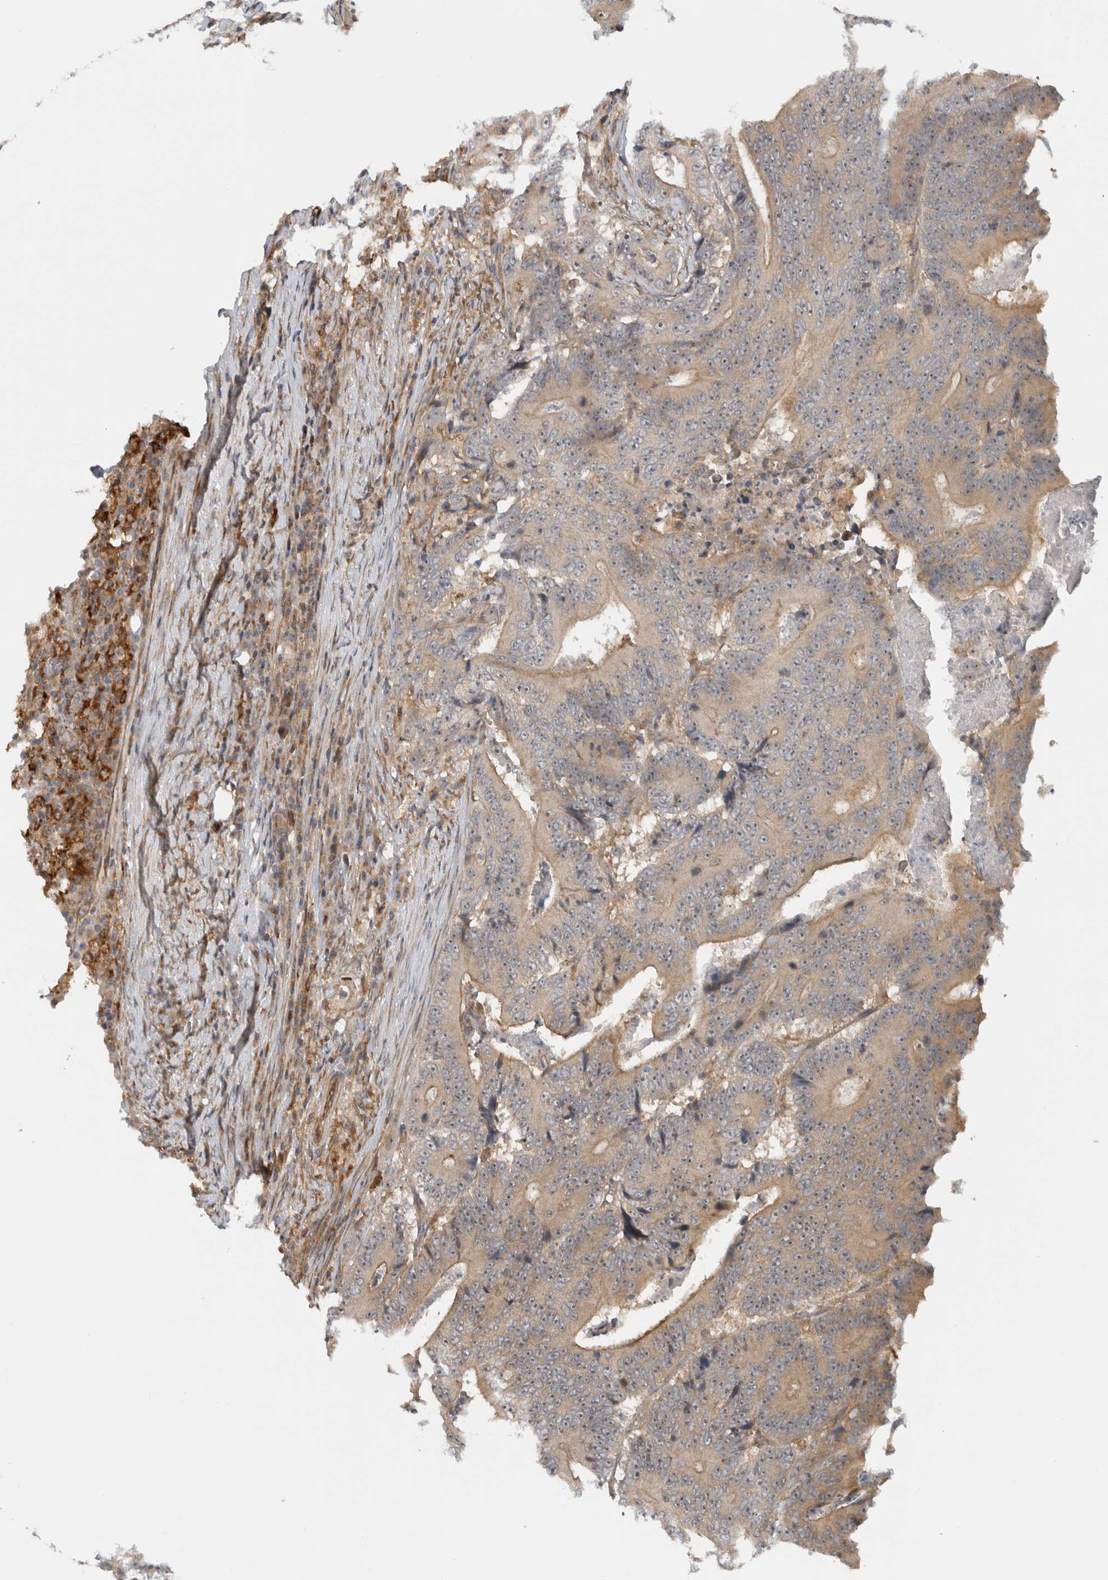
{"staining": {"intensity": "moderate", "quantity": ">75%", "location": "cytoplasmic/membranous,nuclear"}, "tissue": "colorectal cancer", "cell_type": "Tumor cells", "image_type": "cancer", "snomed": [{"axis": "morphology", "description": "Adenocarcinoma, NOS"}, {"axis": "topography", "description": "Colon"}], "caption": "Human adenocarcinoma (colorectal) stained with a brown dye shows moderate cytoplasmic/membranous and nuclear positive staining in about >75% of tumor cells.", "gene": "WASF2", "patient": {"sex": "male", "age": 83}}